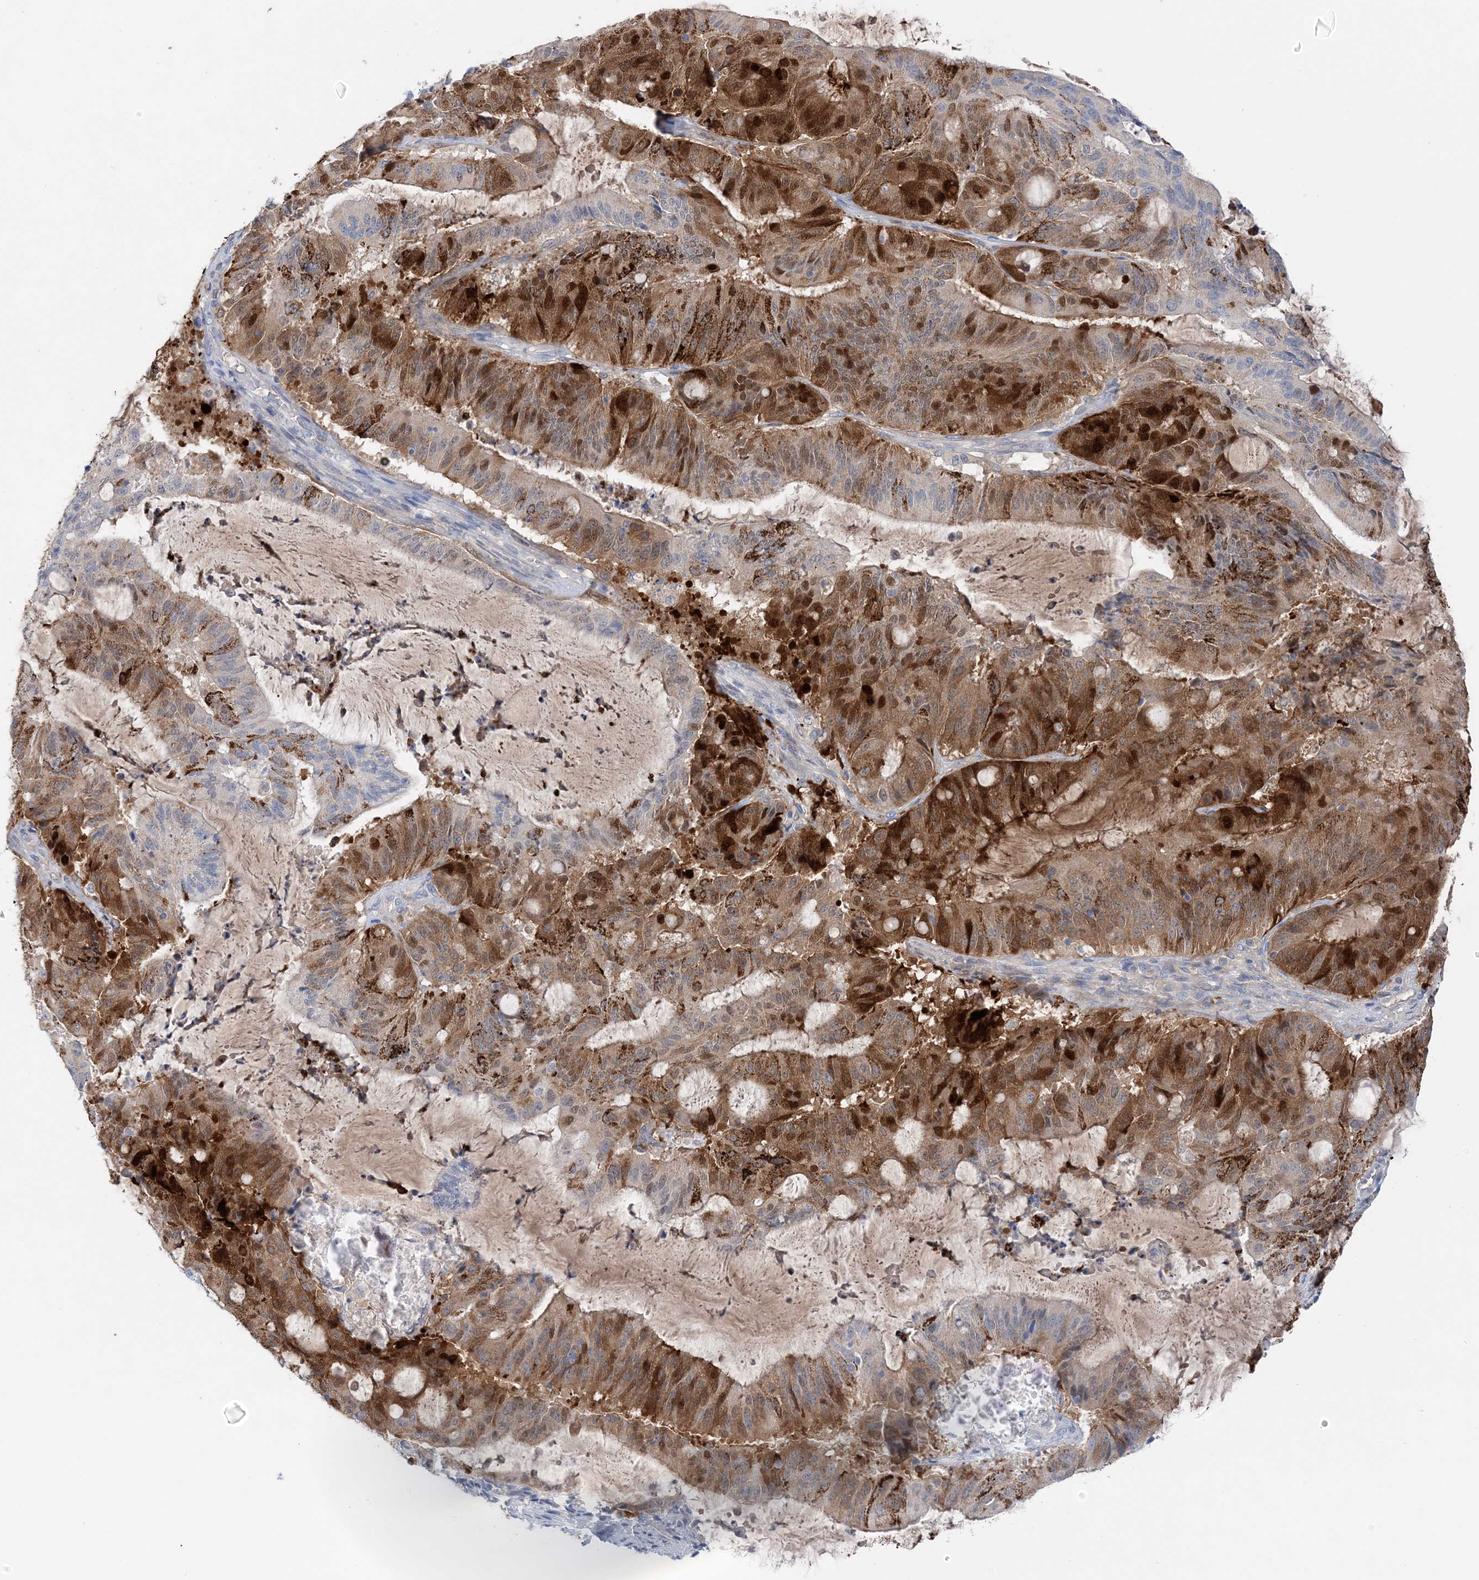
{"staining": {"intensity": "strong", "quantity": ">75%", "location": "cytoplasmic/membranous,nuclear"}, "tissue": "liver cancer", "cell_type": "Tumor cells", "image_type": "cancer", "snomed": [{"axis": "morphology", "description": "Normal tissue, NOS"}, {"axis": "morphology", "description": "Cholangiocarcinoma"}, {"axis": "topography", "description": "Liver"}, {"axis": "topography", "description": "Peripheral nerve tissue"}], "caption": "Strong cytoplasmic/membranous and nuclear protein positivity is seen in about >75% of tumor cells in liver cholangiocarcinoma. (IHC, brightfield microscopy, high magnification).", "gene": "HMGCS1", "patient": {"sex": "female", "age": 73}}